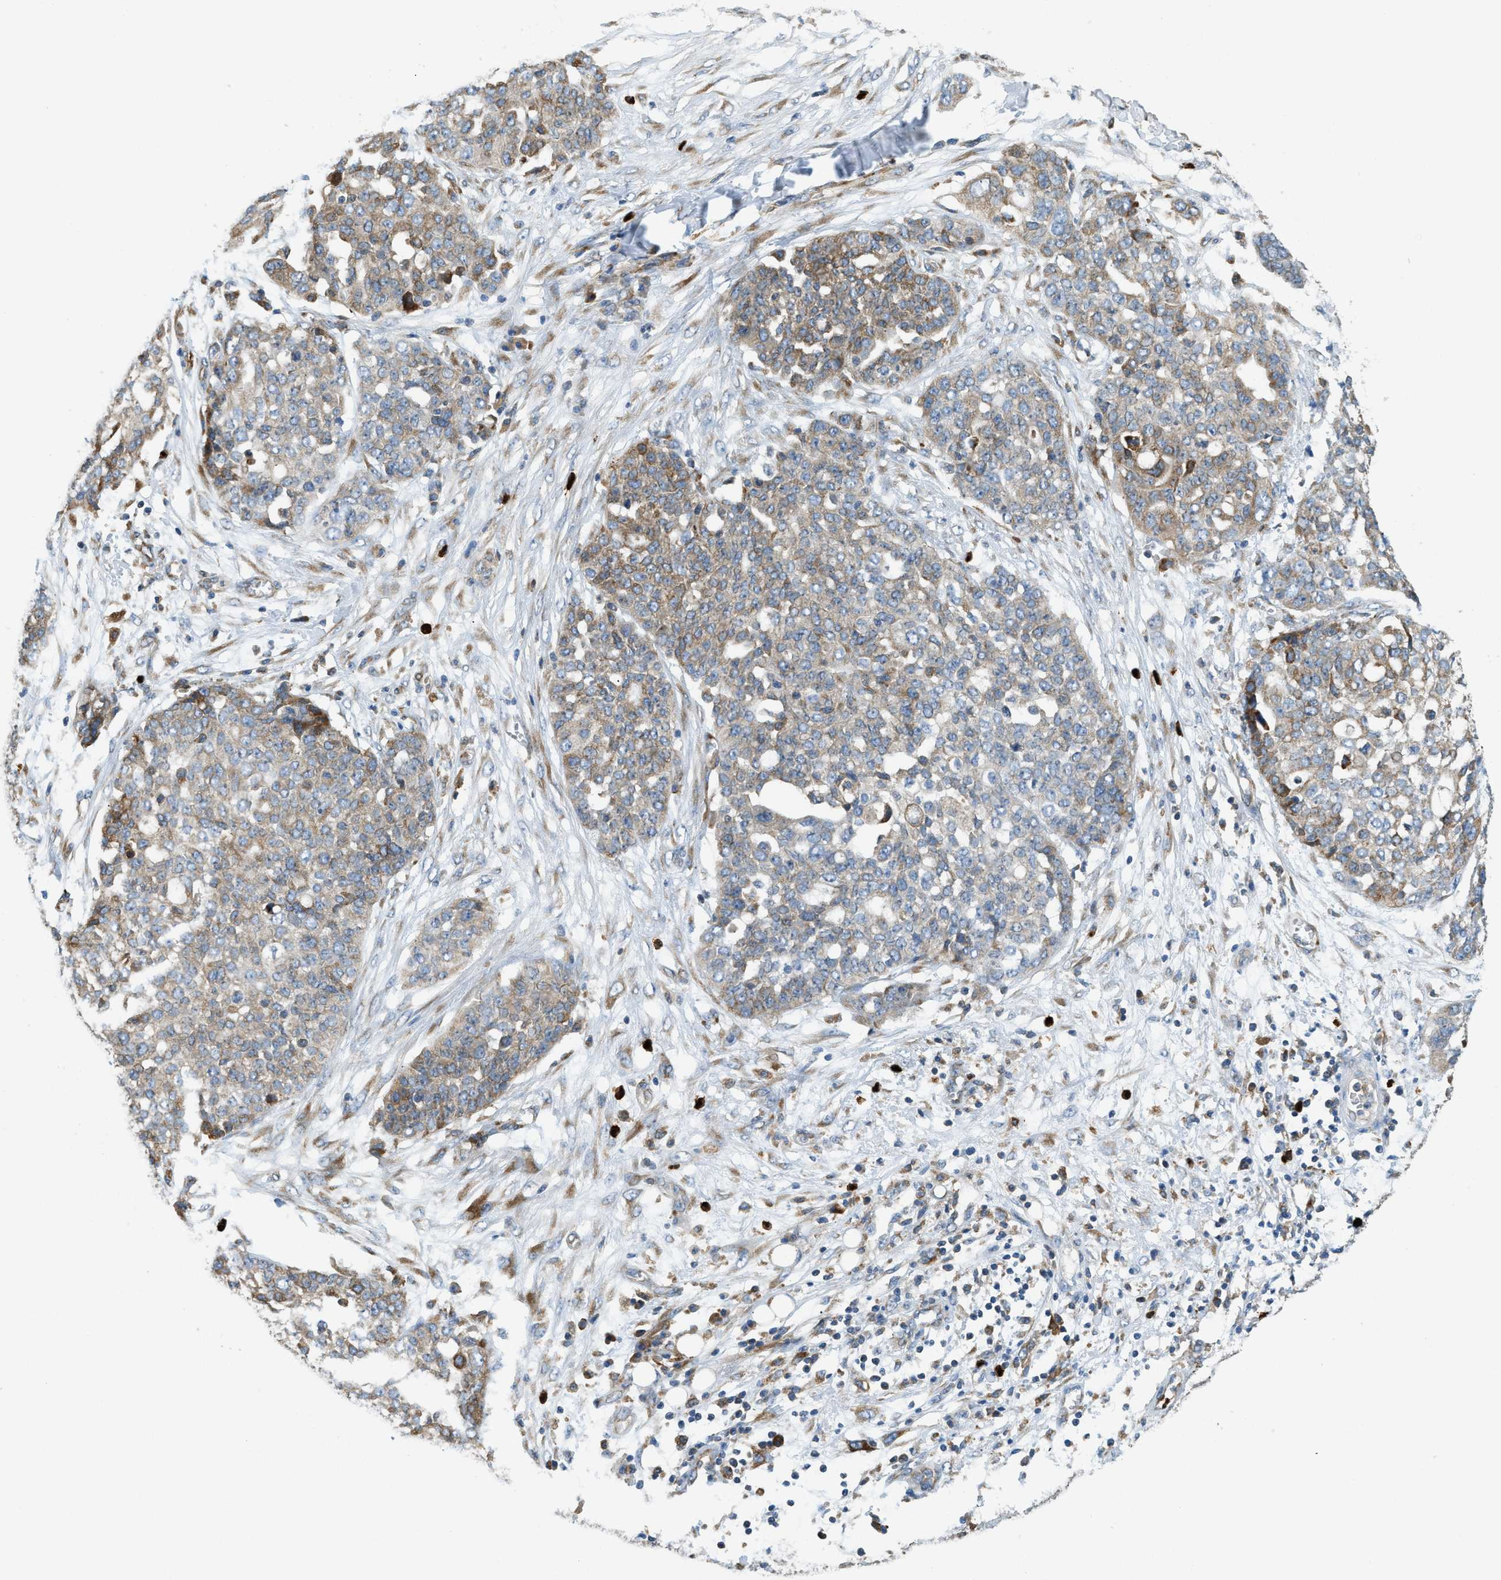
{"staining": {"intensity": "weak", "quantity": ">75%", "location": "cytoplasmic/membranous"}, "tissue": "ovarian cancer", "cell_type": "Tumor cells", "image_type": "cancer", "snomed": [{"axis": "morphology", "description": "Cystadenocarcinoma, serous, NOS"}, {"axis": "topography", "description": "Soft tissue"}, {"axis": "topography", "description": "Ovary"}], "caption": "There is low levels of weak cytoplasmic/membranous staining in tumor cells of ovarian cancer, as demonstrated by immunohistochemical staining (brown color).", "gene": "TMEM68", "patient": {"sex": "female", "age": 57}}